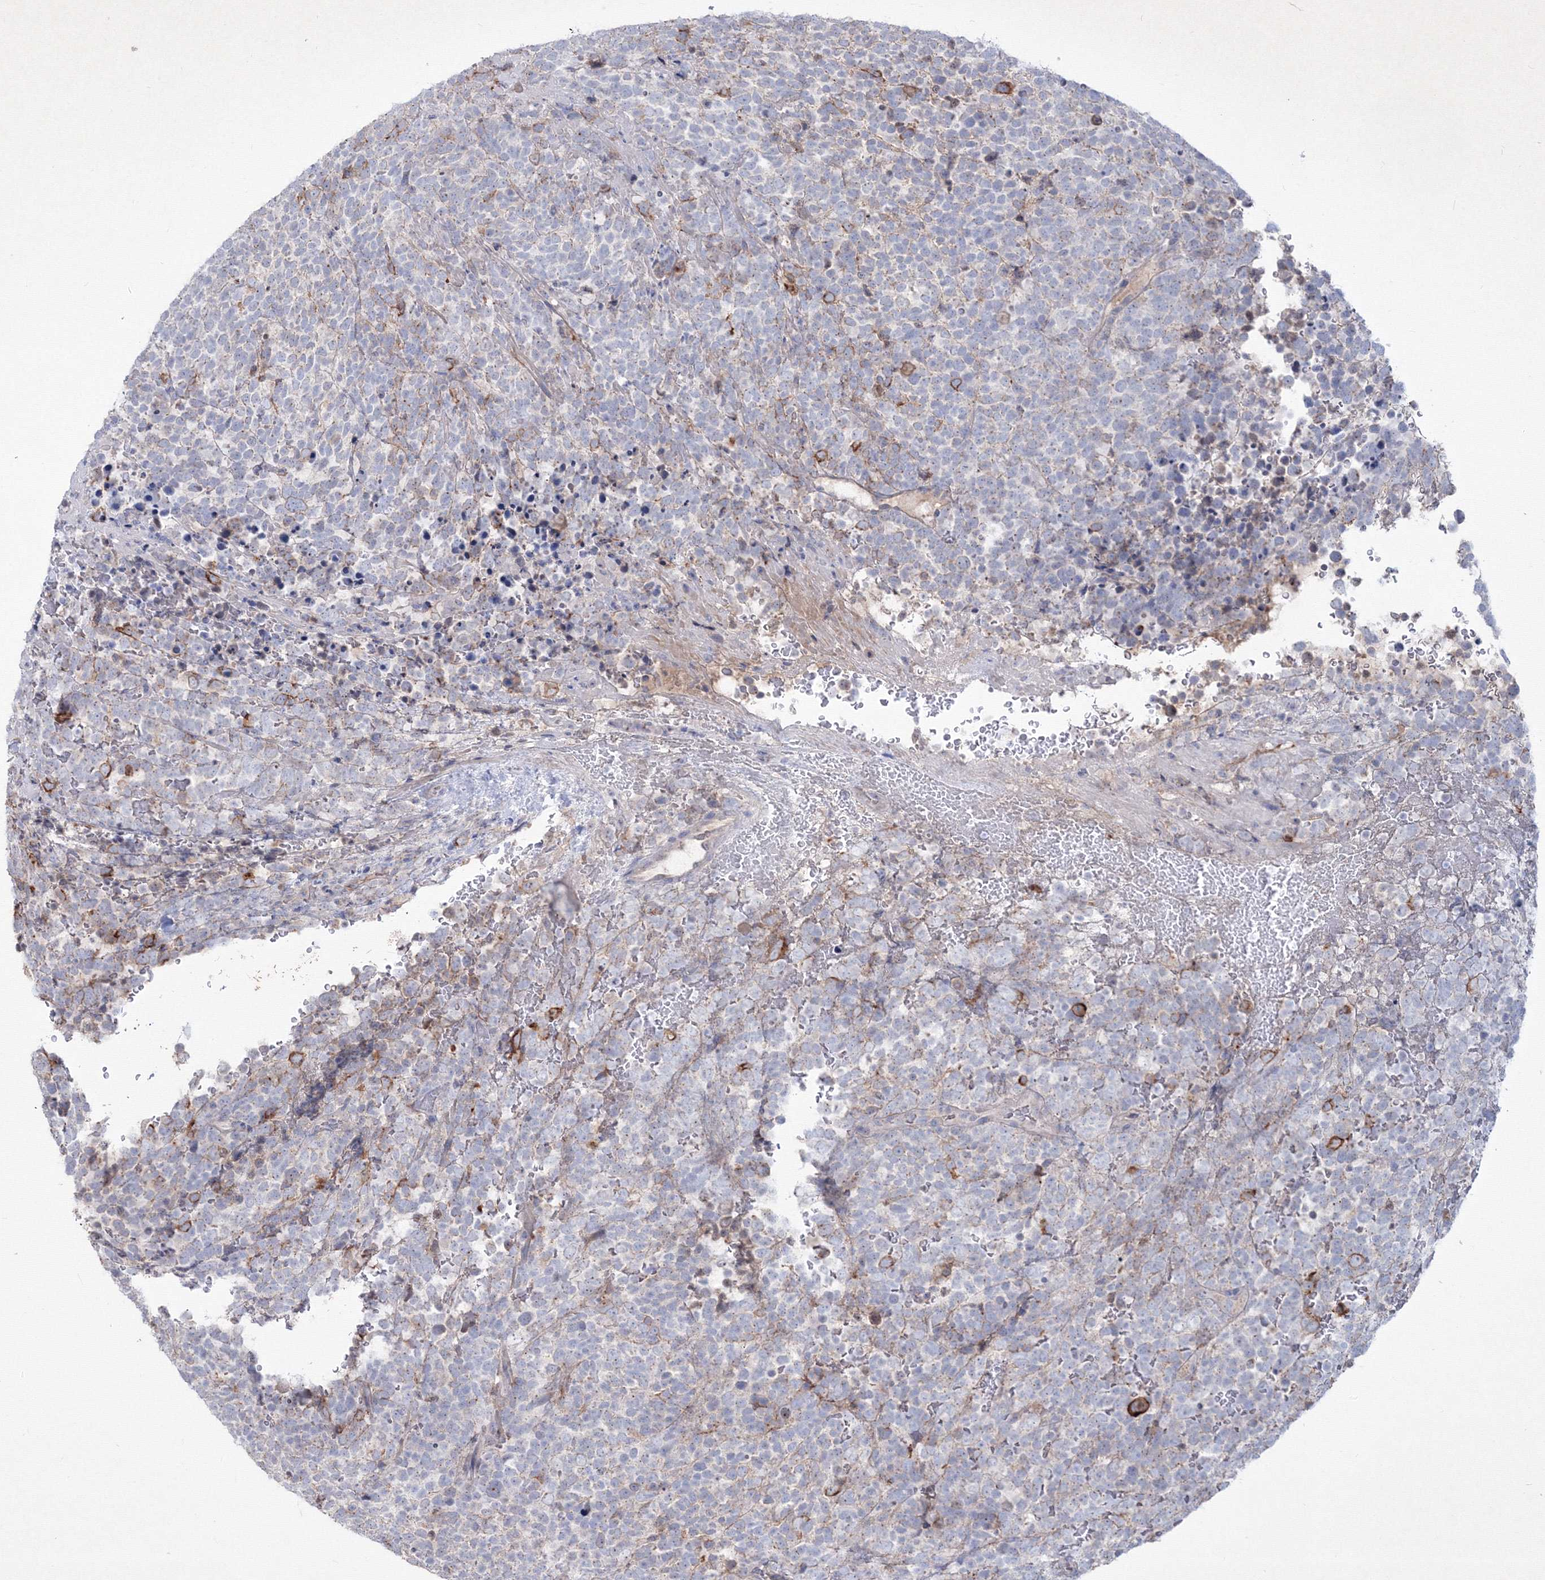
{"staining": {"intensity": "moderate", "quantity": "<25%", "location": "cytoplasmic/membranous"}, "tissue": "urothelial cancer", "cell_type": "Tumor cells", "image_type": "cancer", "snomed": [{"axis": "morphology", "description": "Urothelial carcinoma, High grade"}, {"axis": "topography", "description": "Urinary bladder"}], "caption": "Protein expression analysis of human urothelial cancer reveals moderate cytoplasmic/membranous staining in approximately <25% of tumor cells. (DAB (3,3'-diaminobenzidine) = brown stain, brightfield microscopy at high magnification).", "gene": "TMEM139", "patient": {"sex": "female", "age": 82}}